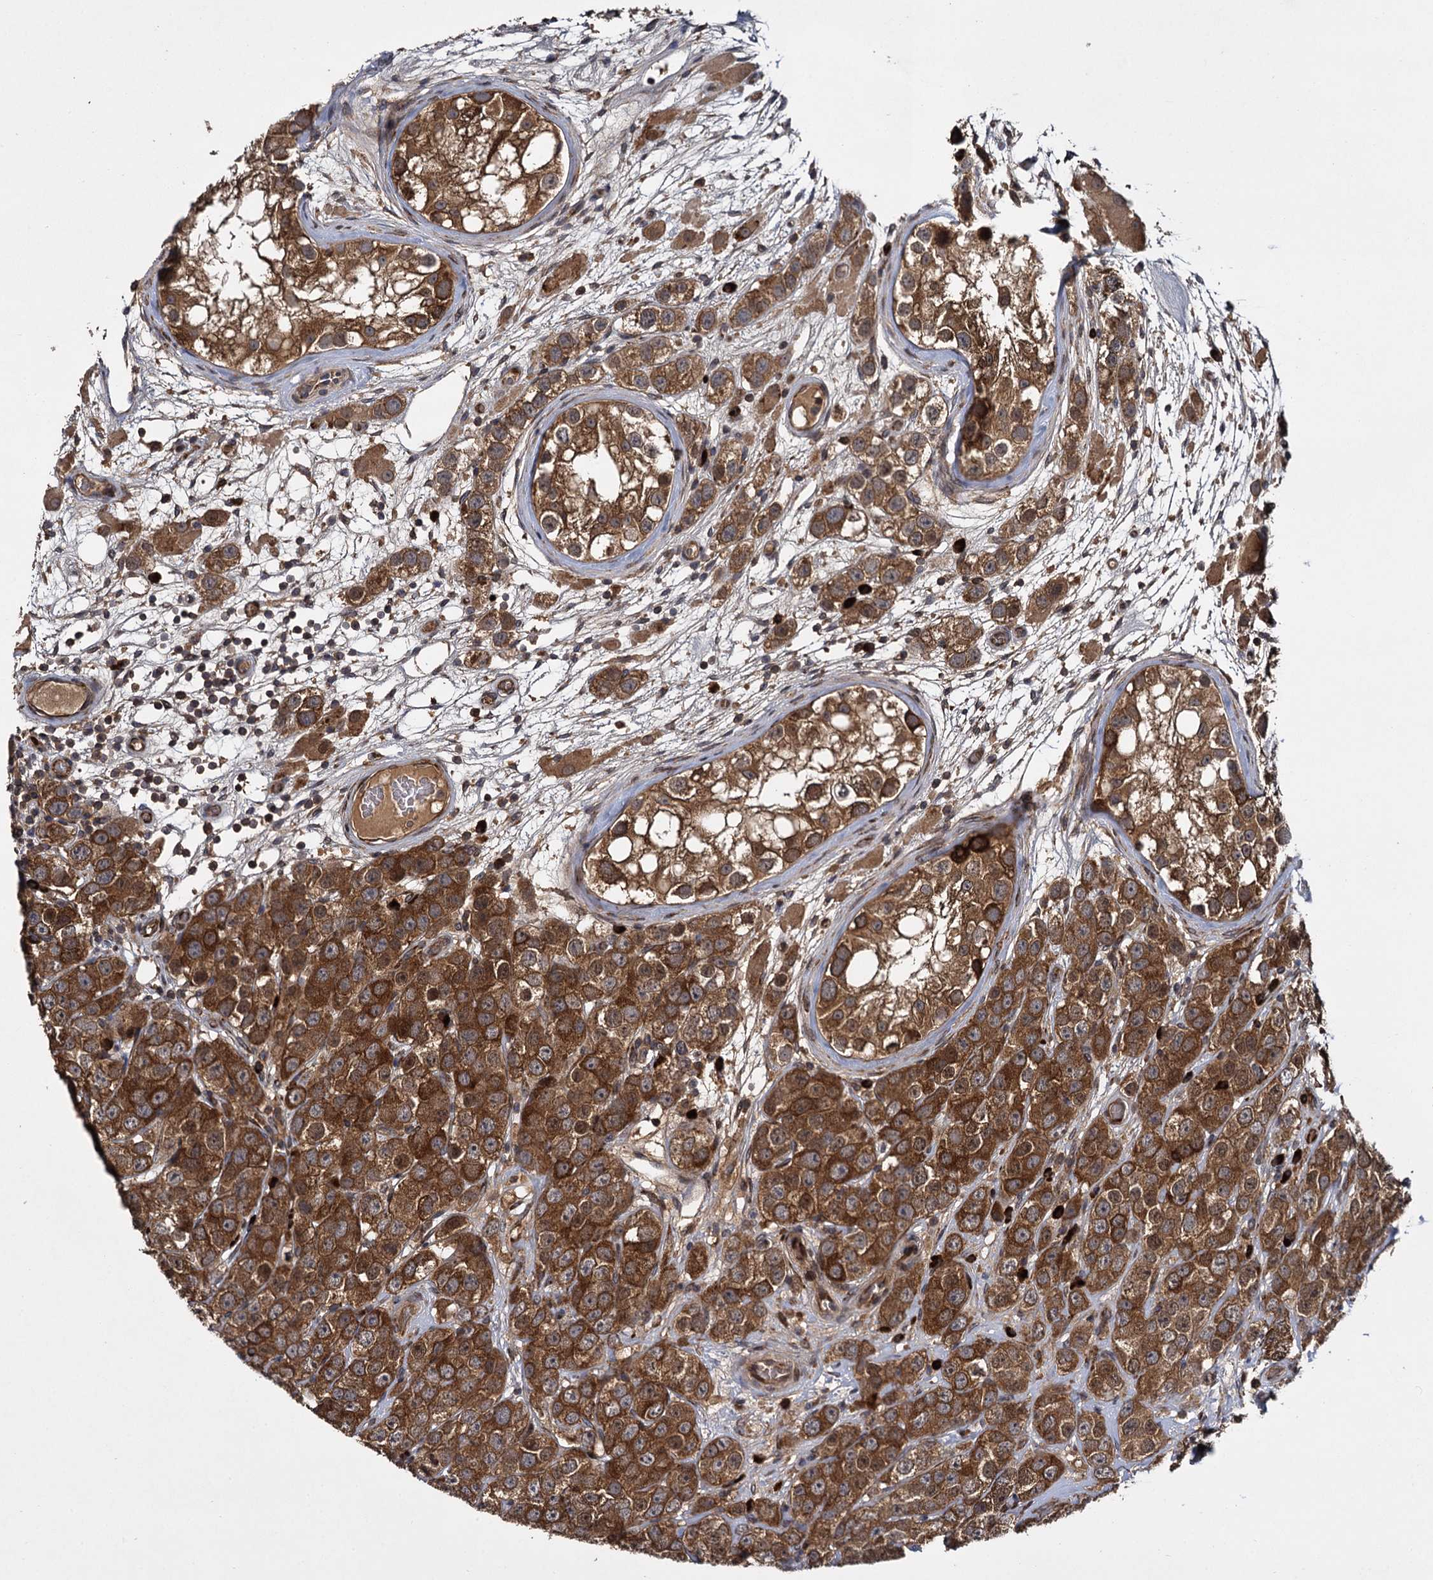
{"staining": {"intensity": "strong", "quantity": ">75%", "location": "cytoplasmic/membranous"}, "tissue": "testis cancer", "cell_type": "Tumor cells", "image_type": "cancer", "snomed": [{"axis": "morphology", "description": "Seminoma, NOS"}, {"axis": "topography", "description": "Testis"}], "caption": "Immunohistochemical staining of human testis seminoma exhibits strong cytoplasmic/membranous protein positivity in approximately >75% of tumor cells.", "gene": "INPPL1", "patient": {"sex": "male", "age": 28}}